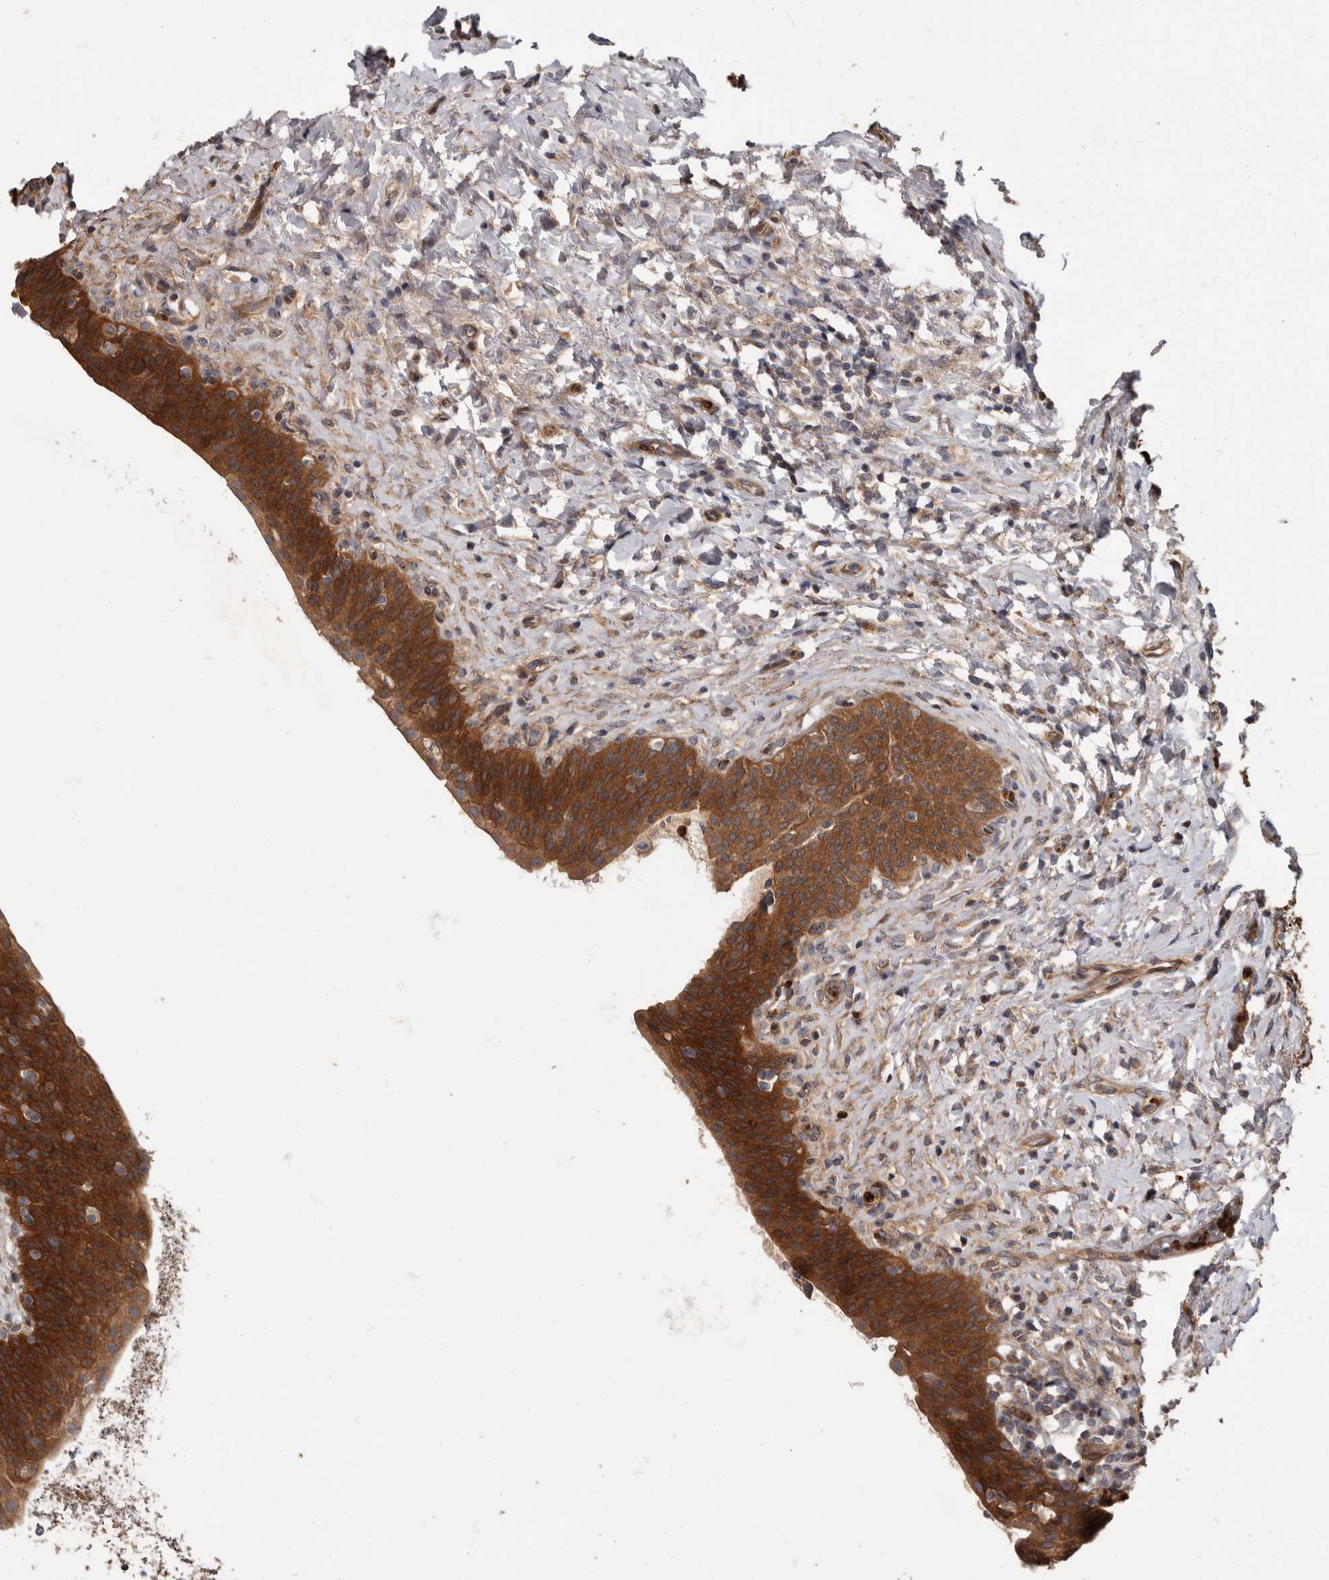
{"staining": {"intensity": "strong", "quantity": ">75%", "location": "cytoplasmic/membranous"}, "tissue": "urinary bladder", "cell_type": "Urothelial cells", "image_type": "normal", "snomed": [{"axis": "morphology", "description": "Normal tissue, NOS"}, {"axis": "topography", "description": "Urinary bladder"}], "caption": "A photomicrograph of urinary bladder stained for a protein reveals strong cytoplasmic/membranous brown staining in urothelial cells.", "gene": "ARHGEF5", "patient": {"sex": "male", "age": 83}}